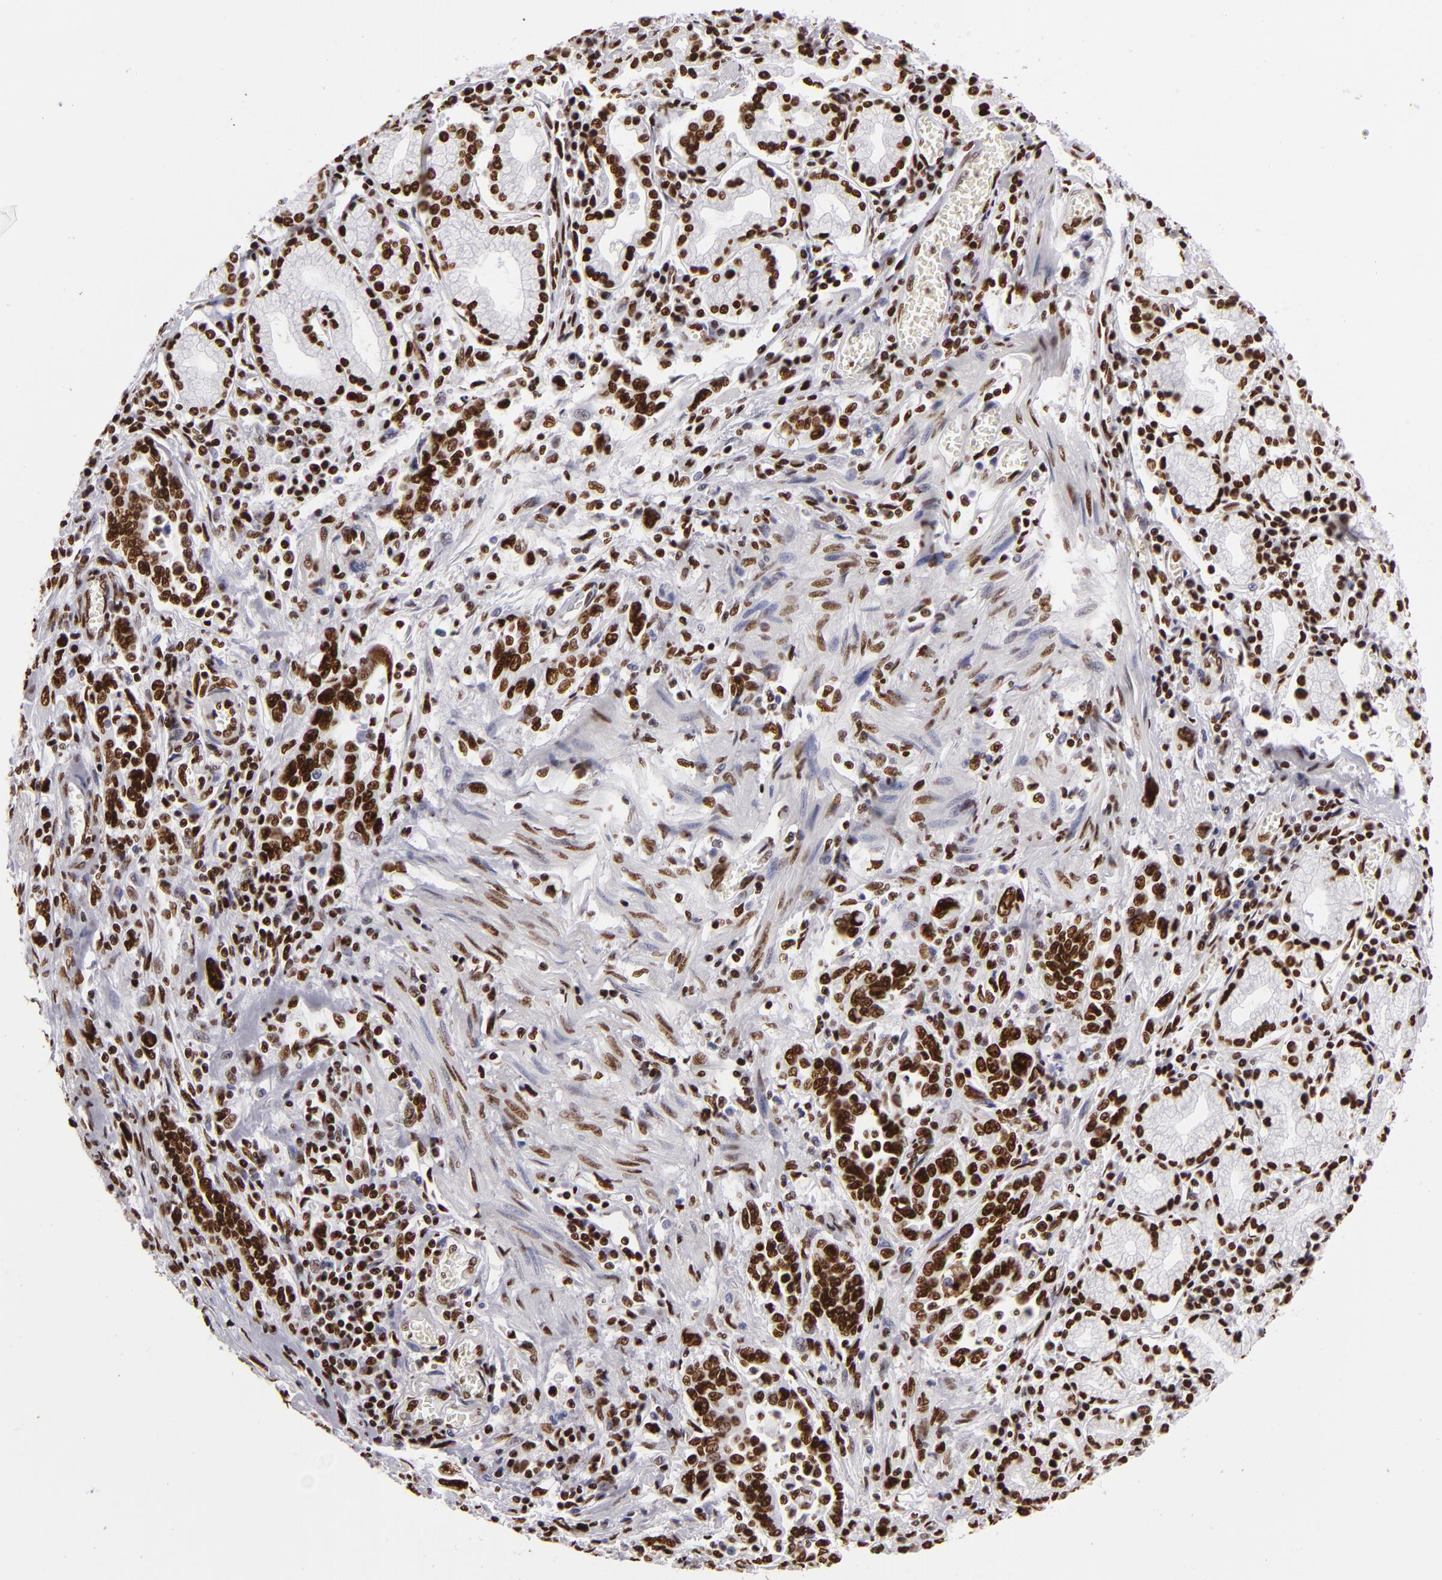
{"staining": {"intensity": "strong", "quantity": ">75%", "location": "nuclear"}, "tissue": "pancreatic cancer", "cell_type": "Tumor cells", "image_type": "cancer", "snomed": [{"axis": "morphology", "description": "Adenocarcinoma, NOS"}, {"axis": "topography", "description": "Pancreas"}], "caption": "An immunohistochemistry micrograph of neoplastic tissue is shown. Protein staining in brown shows strong nuclear positivity in adenocarcinoma (pancreatic) within tumor cells.", "gene": "SAFB", "patient": {"sex": "female", "age": 57}}